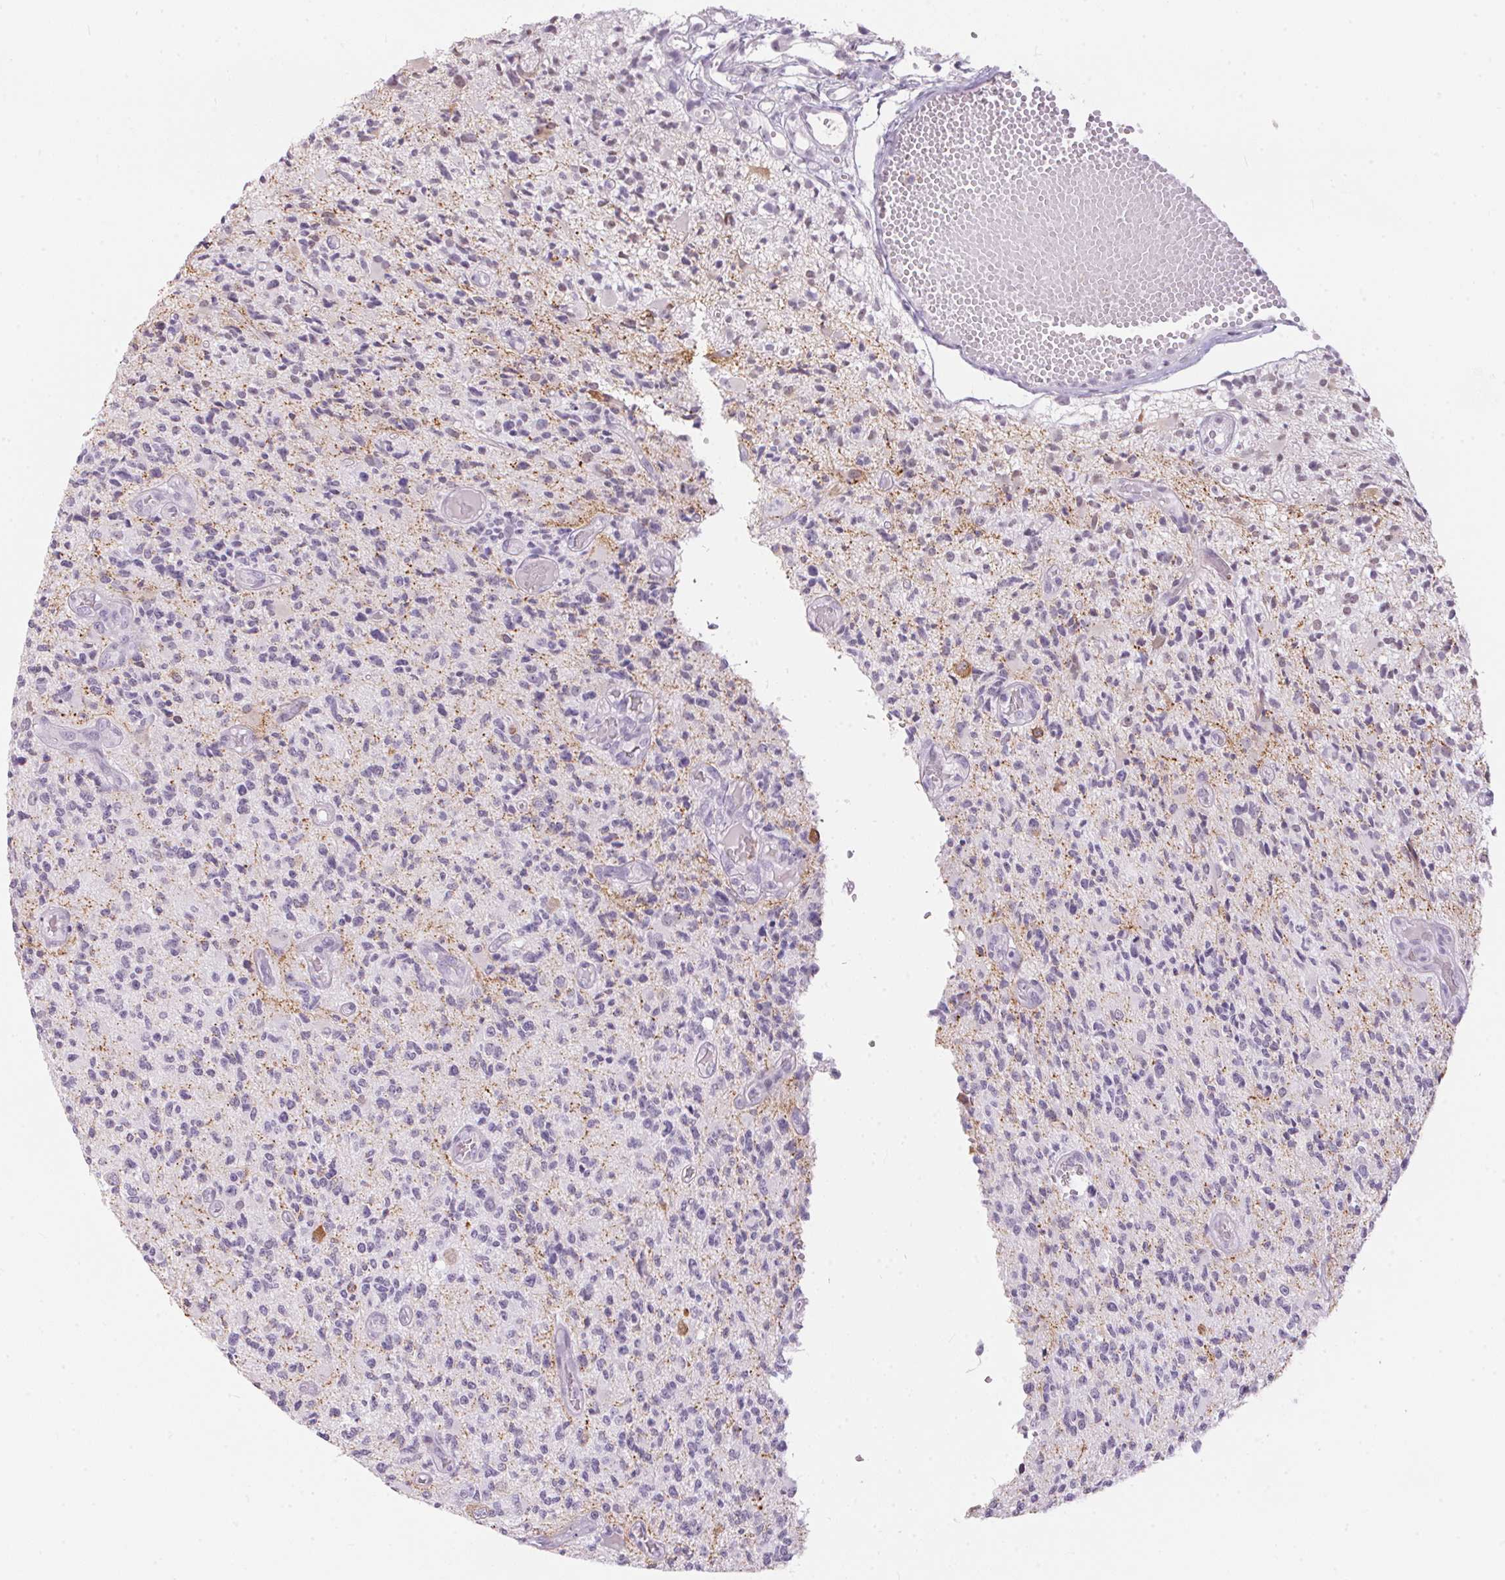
{"staining": {"intensity": "negative", "quantity": "none", "location": "none"}, "tissue": "glioma", "cell_type": "Tumor cells", "image_type": "cancer", "snomed": [{"axis": "morphology", "description": "Glioma, malignant, High grade"}, {"axis": "topography", "description": "Brain"}], "caption": "Tumor cells are negative for protein expression in human glioma.", "gene": "CADPS", "patient": {"sex": "female", "age": 63}}